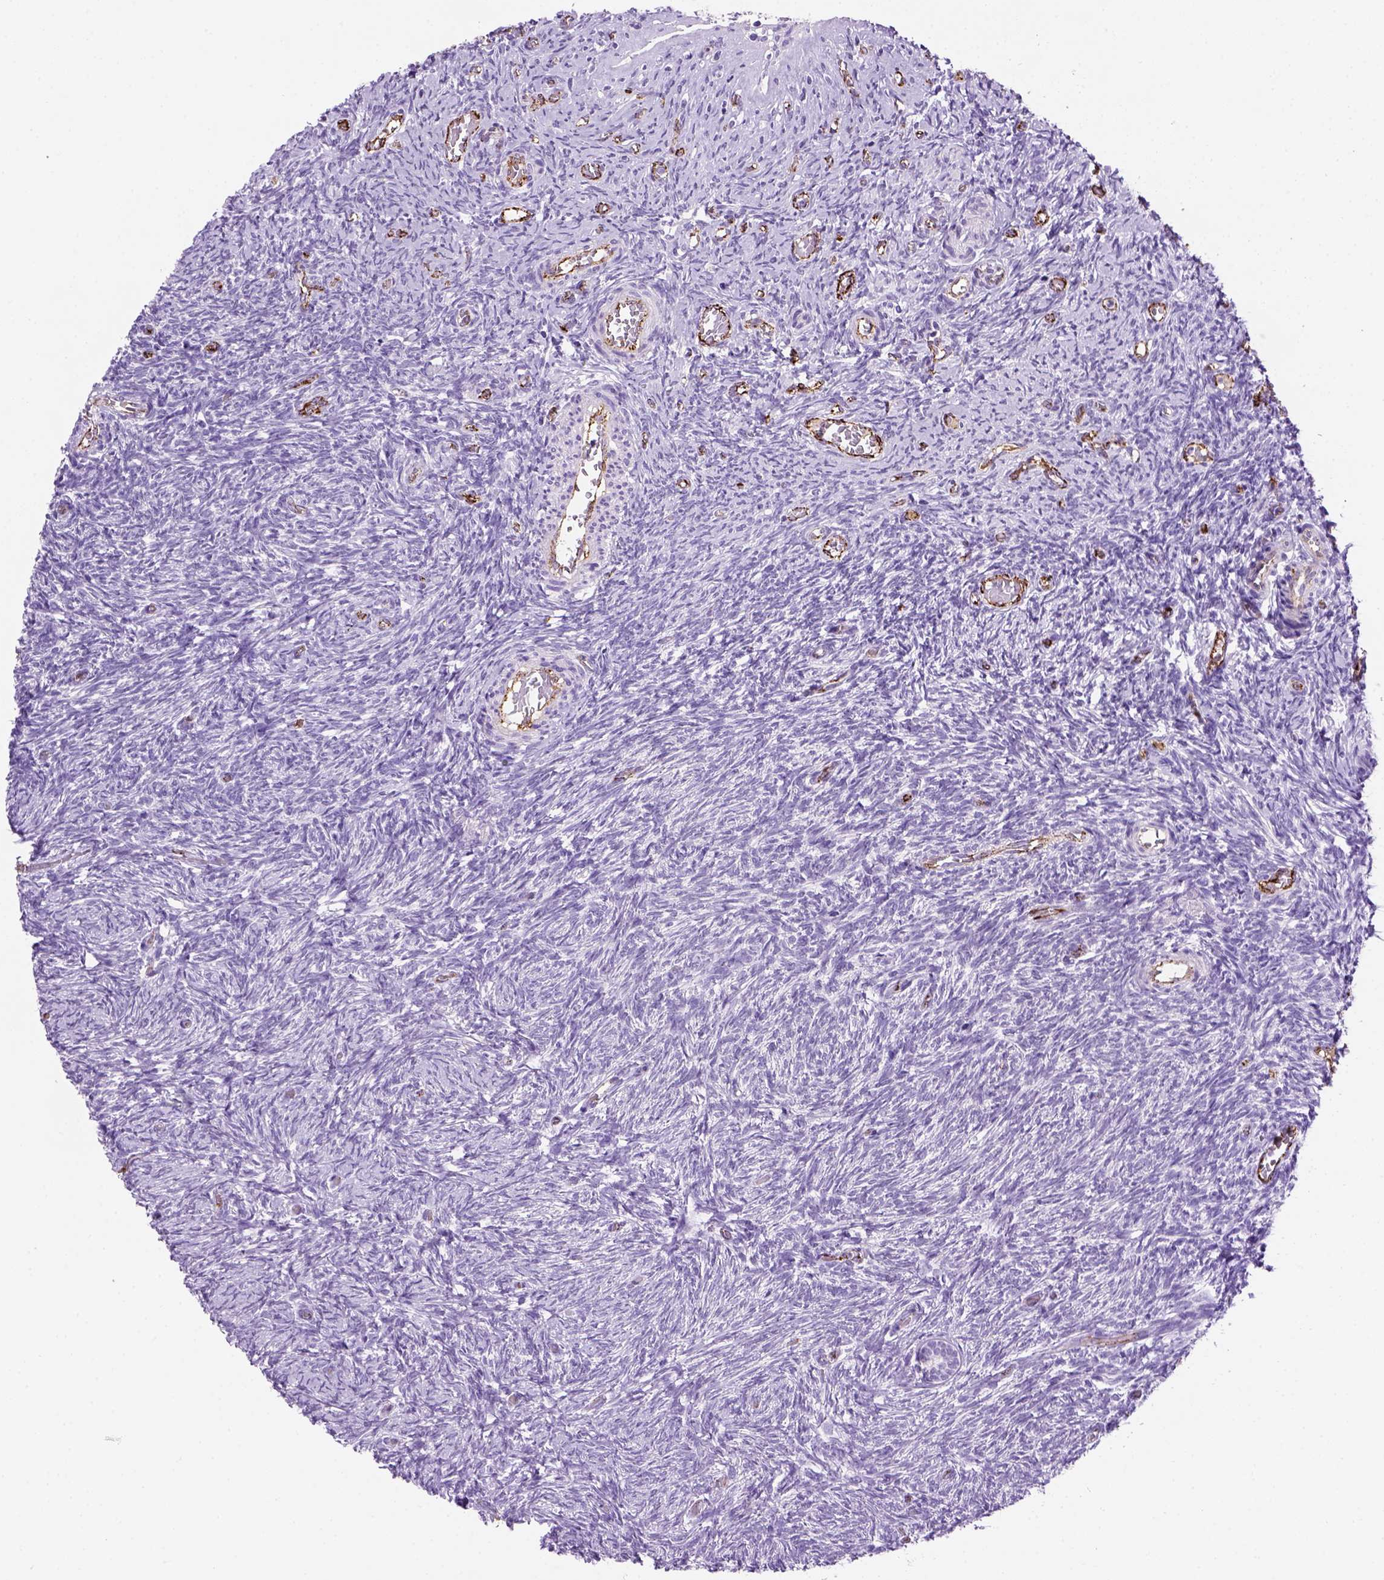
{"staining": {"intensity": "negative", "quantity": "none", "location": "none"}, "tissue": "ovary", "cell_type": "Ovarian stroma cells", "image_type": "normal", "snomed": [{"axis": "morphology", "description": "Normal tissue, NOS"}, {"axis": "topography", "description": "Ovary"}], "caption": "DAB immunohistochemical staining of unremarkable human ovary reveals no significant staining in ovarian stroma cells. (DAB immunohistochemistry visualized using brightfield microscopy, high magnification).", "gene": "VWF", "patient": {"sex": "female", "age": 39}}